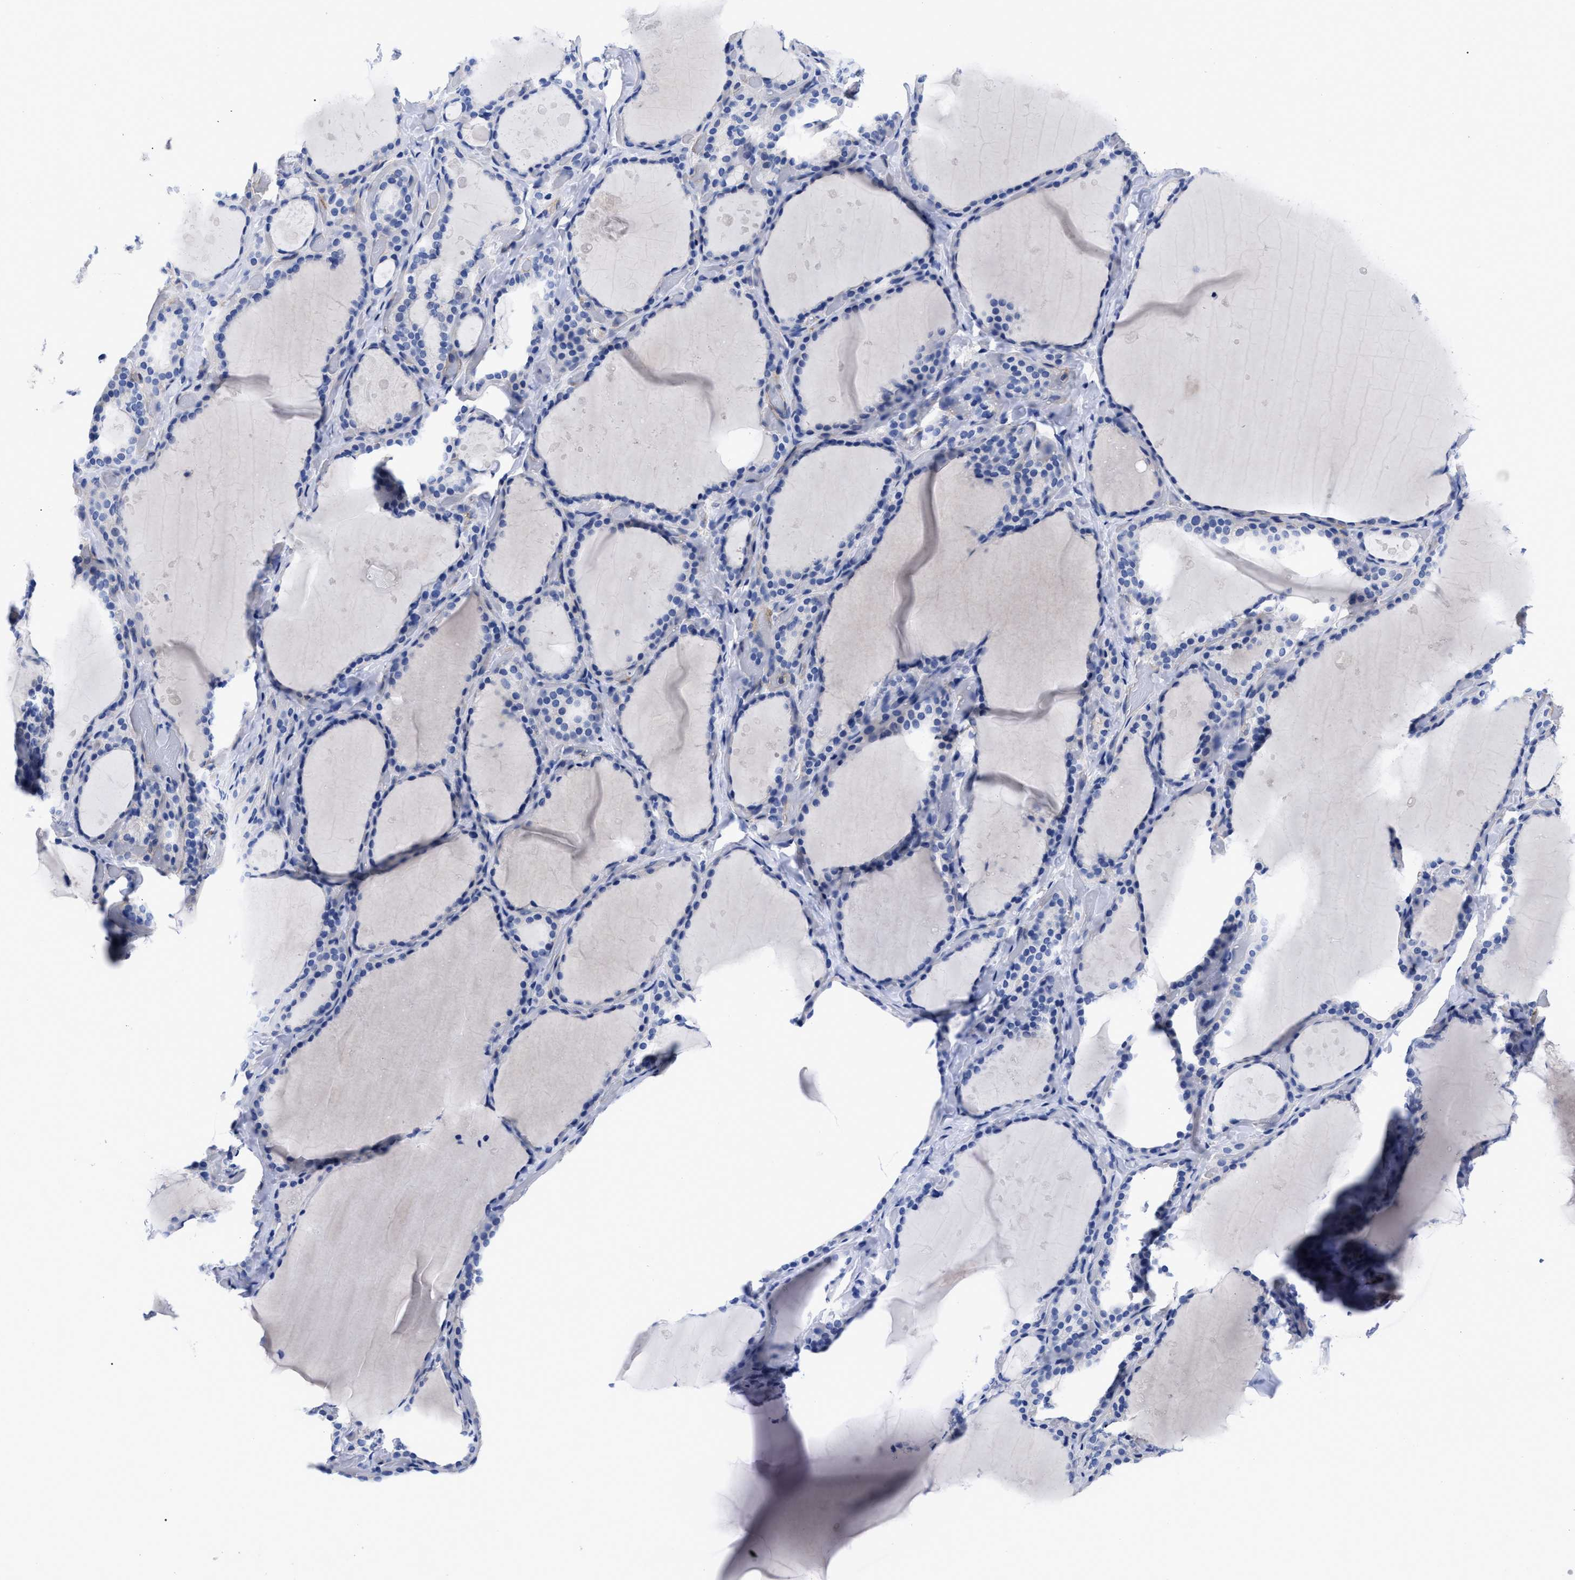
{"staining": {"intensity": "negative", "quantity": "none", "location": "none"}, "tissue": "thyroid gland", "cell_type": "Glandular cells", "image_type": "normal", "snomed": [{"axis": "morphology", "description": "Normal tissue, NOS"}, {"axis": "topography", "description": "Thyroid gland"}], "caption": "This is a micrograph of immunohistochemistry (IHC) staining of benign thyroid gland, which shows no expression in glandular cells.", "gene": "IRAG2", "patient": {"sex": "female", "age": 44}}